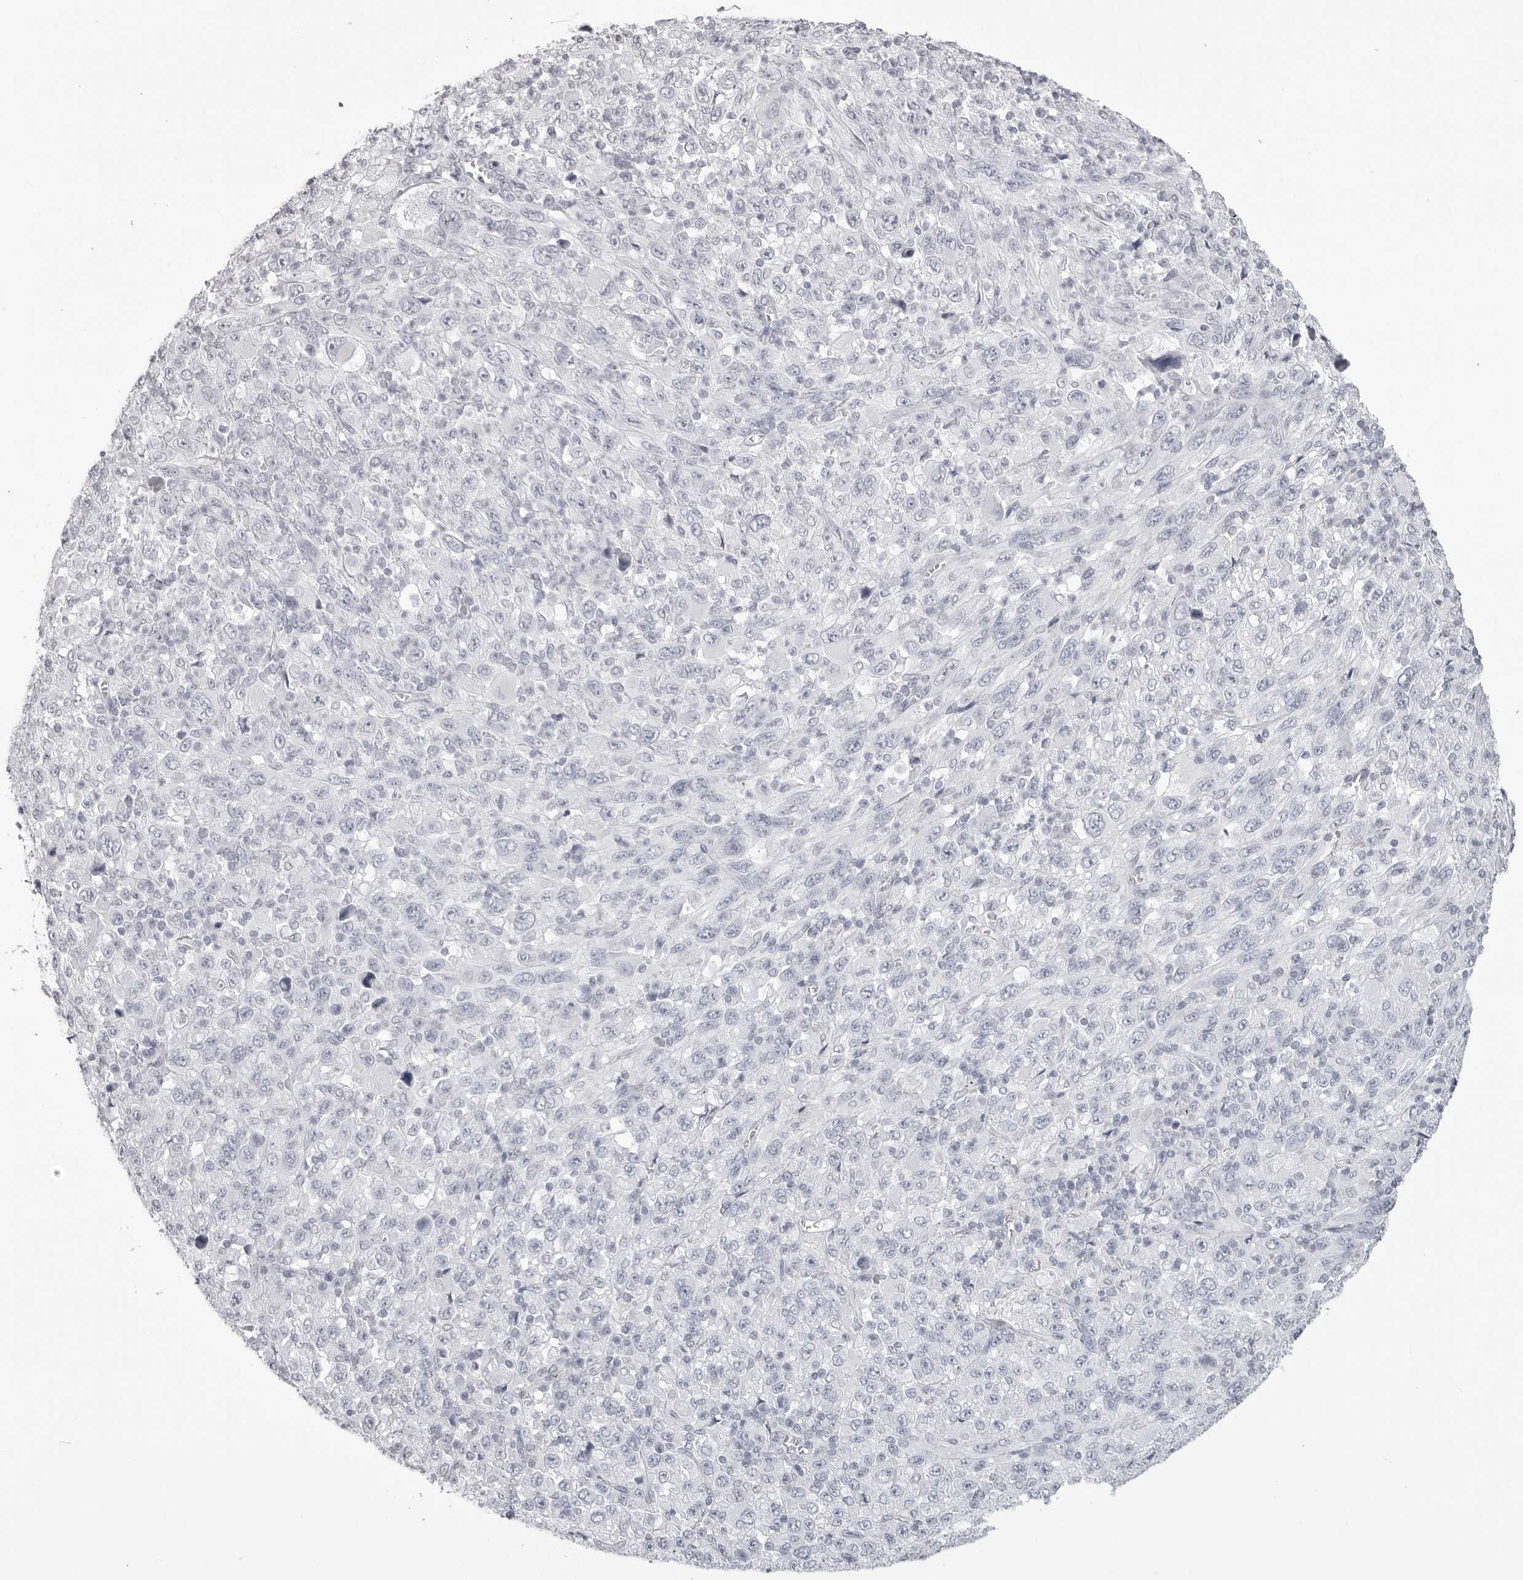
{"staining": {"intensity": "negative", "quantity": "none", "location": "none"}, "tissue": "melanoma", "cell_type": "Tumor cells", "image_type": "cancer", "snomed": [{"axis": "morphology", "description": "Malignant melanoma, Metastatic site"}, {"axis": "topography", "description": "Skin"}], "caption": "Immunohistochemistry image of malignant melanoma (metastatic site) stained for a protein (brown), which demonstrates no expression in tumor cells. (DAB IHC, high magnification).", "gene": "CST1", "patient": {"sex": "female", "age": 56}}